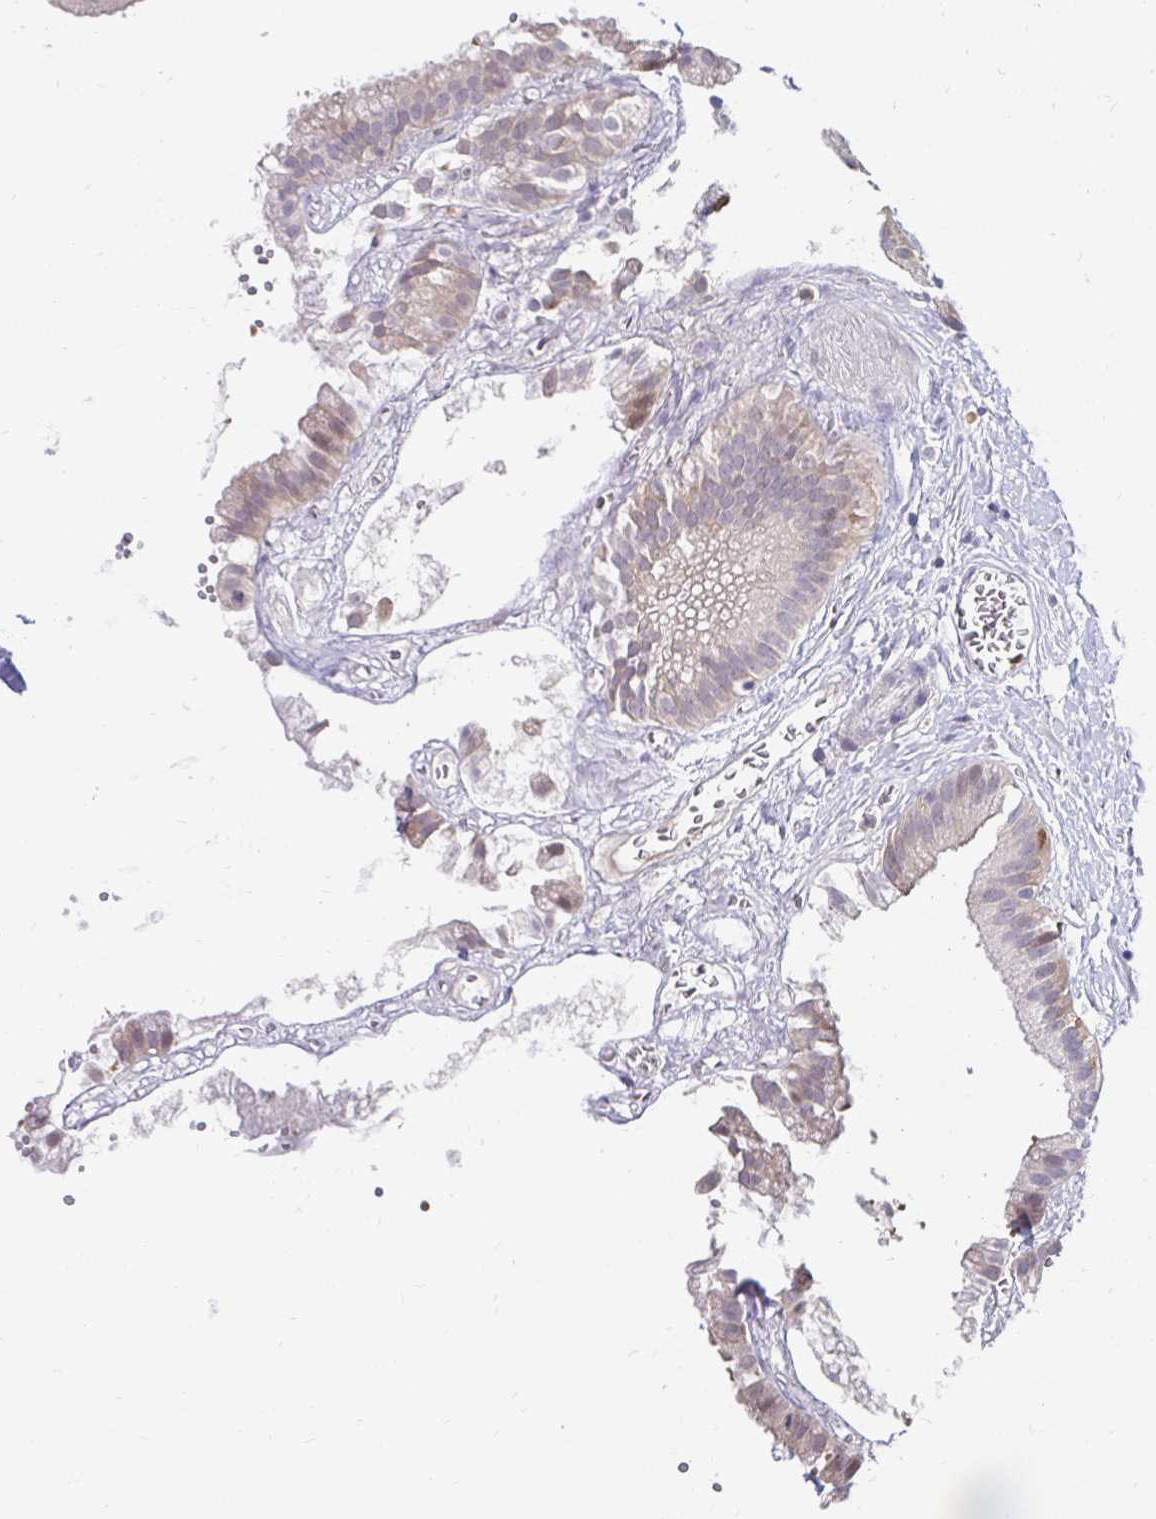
{"staining": {"intensity": "negative", "quantity": "none", "location": "none"}, "tissue": "gallbladder", "cell_type": "Glandular cells", "image_type": "normal", "snomed": [{"axis": "morphology", "description": "Normal tissue, NOS"}, {"axis": "topography", "description": "Gallbladder"}], "caption": "Immunohistochemistry (IHC) of benign human gallbladder displays no staining in glandular cells. (DAB immunohistochemistry (IHC) visualized using brightfield microscopy, high magnification).", "gene": "PADI2", "patient": {"sex": "female", "age": 63}}